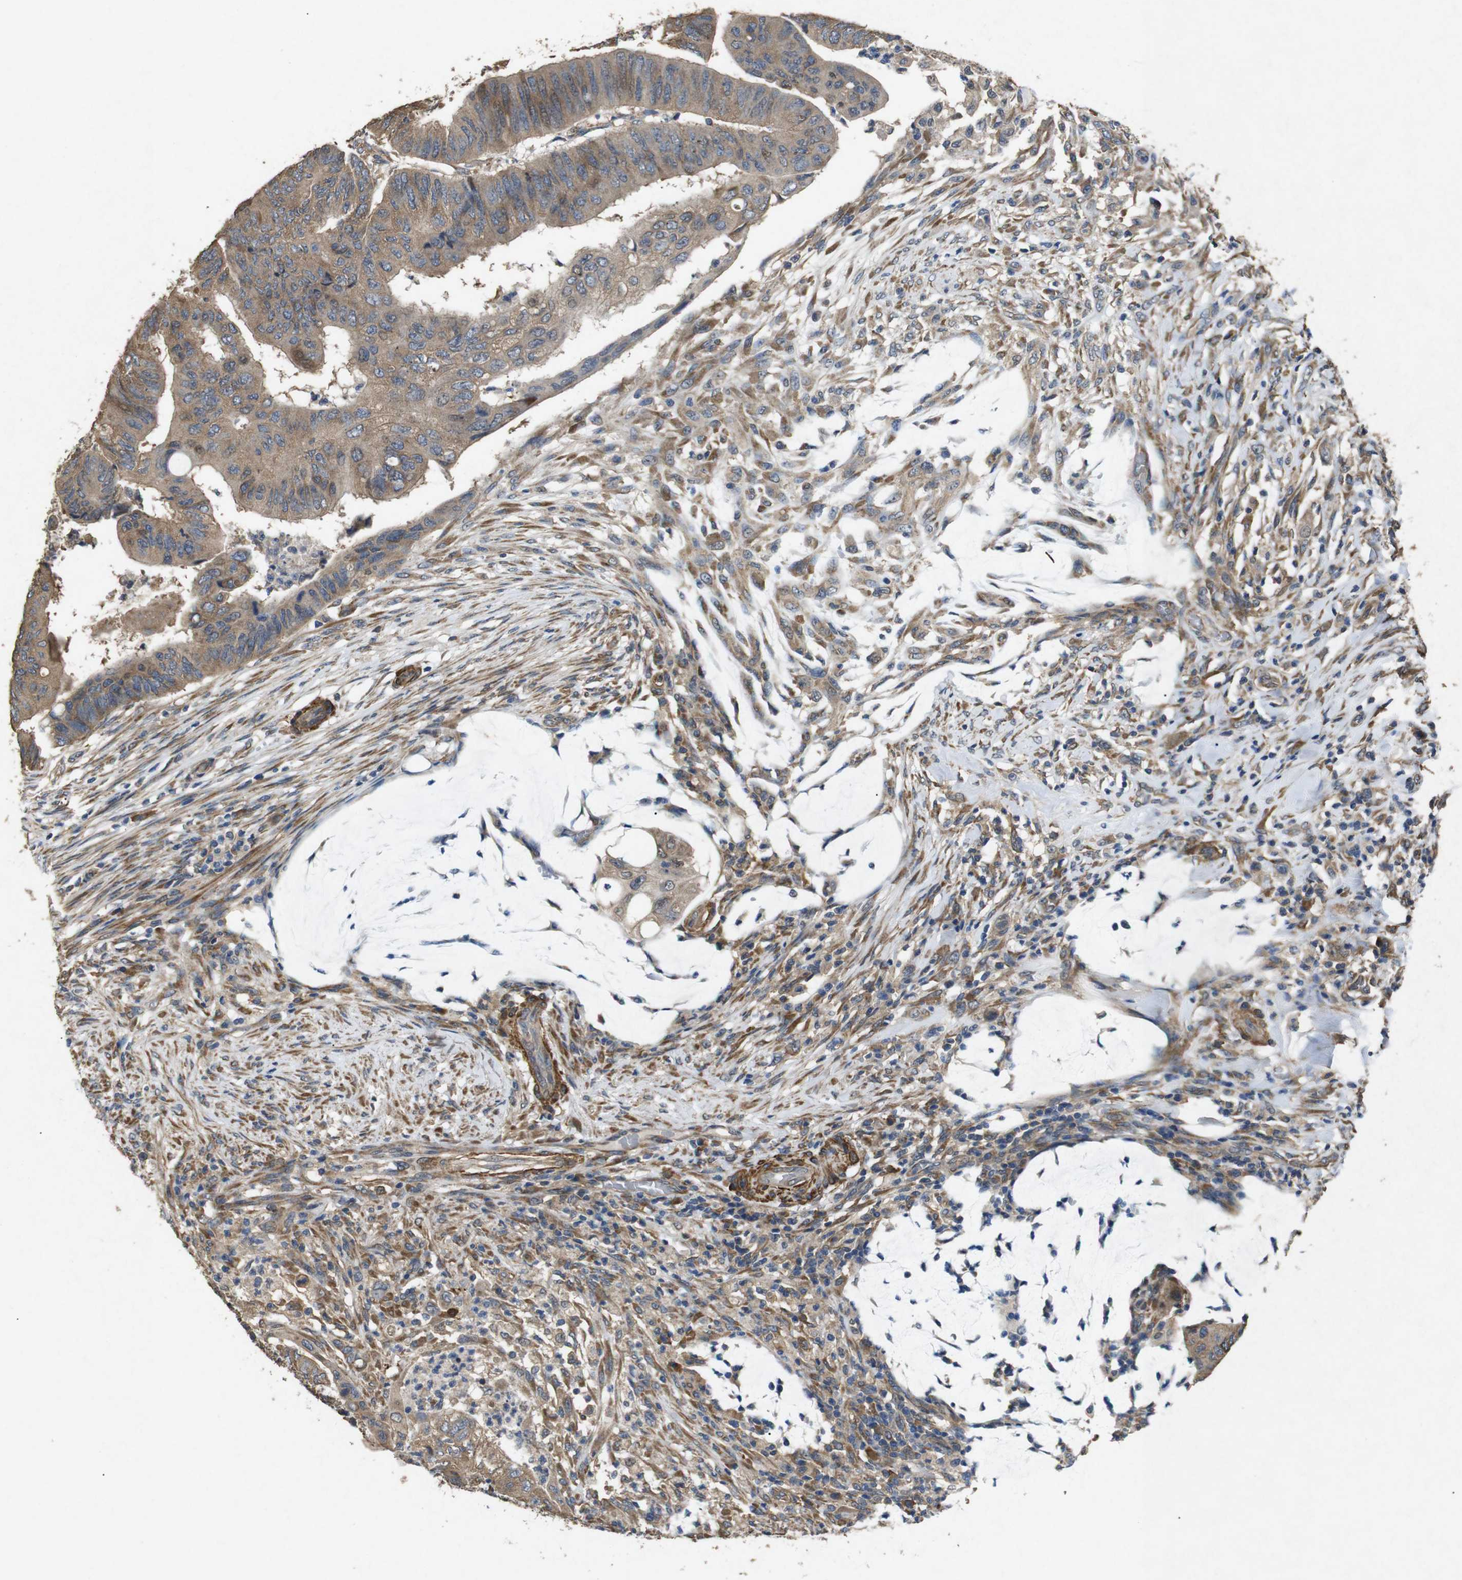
{"staining": {"intensity": "moderate", "quantity": ">75%", "location": "cytoplasmic/membranous"}, "tissue": "colorectal cancer", "cell_type": "Tumor cells", "image_type": "cancer", "snomed": [{"axis": "morphology", "description": "Normal tissue, NOS"}, {"axis": "morphology", "description": "Adenocarcinoma, NOS"}, {"axis": "topography", "description": "Rectum"}, {"axis": "topography", "description": "Peripheral nerve tissue"}], "caption": "Moderate cytoplasmic/membranous expression is identified in approximately >75% of tumor cells in adenocarcinoma (colorectal).", "gene": "BNIP3", "patient": {"sex": "male", "age": 92}}